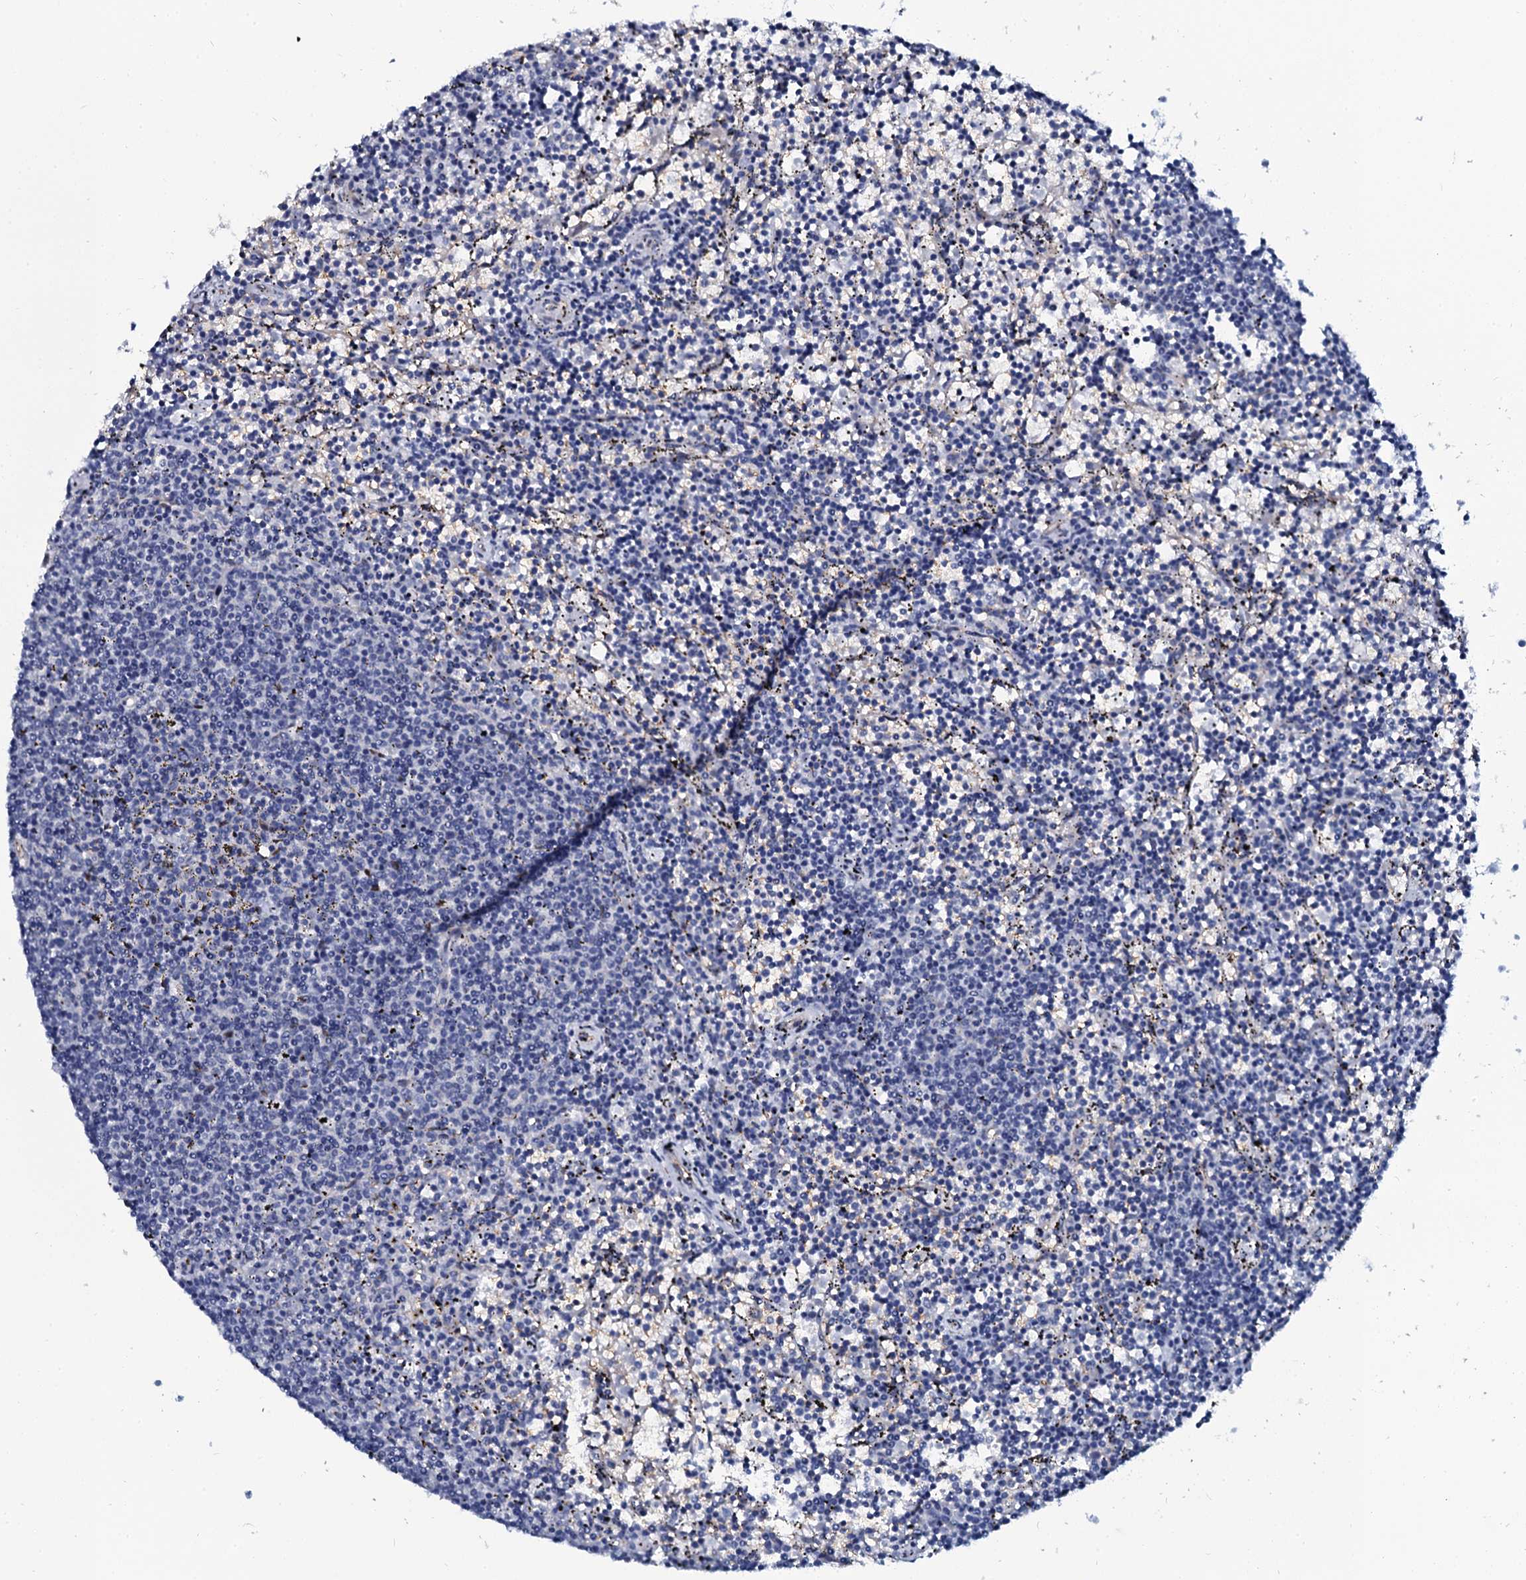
{"staining": {"intensity": "negative", "quantity": "none", "location": "none"}, "tissue": "lymphoma", "cell_type": "Tumor cells", "image_type": "cancer", "snomed": [{"axis": "morphology", "description": "Malignant lymphoma, non-Hodgkin's type, Low grade"}, {"axis": "topography", "description": "Spleen"}], "caption": "High magnification brightfield microscopy of lymphoma stained with DAB (3,3'-diaminobenzidine) (brown) and counterstained with hematoxylin (blue): tumor cells show no significant expression.", "gene": "C10orf88", "patient": {"sex": "female", "age": 50}}